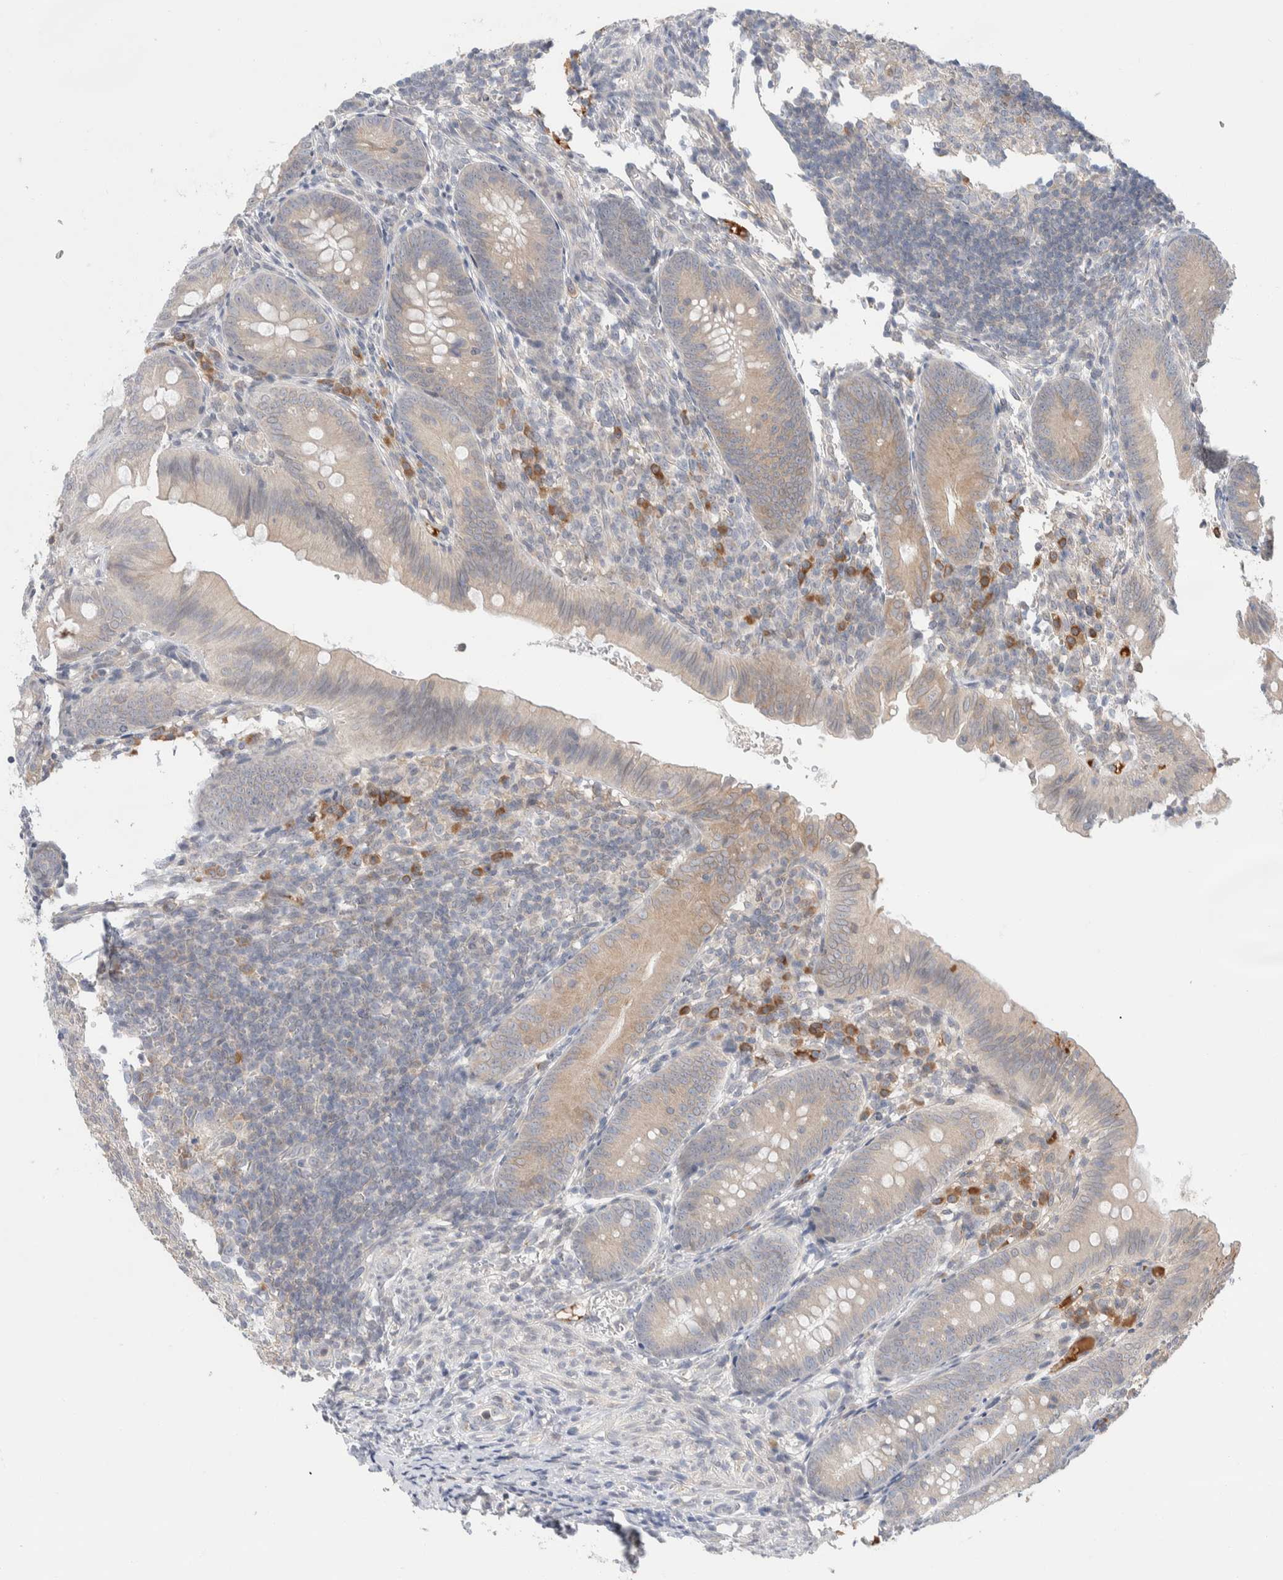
{"staining": {"intensity": "weak", "quantity": "<25%", "location": "cytoplasmic/membranous"}, "tissue": "appendix", "cell_type": "Glandular cells", "image_type": "normal", "snomed": [{"axis": "morphology", "description": "Normal tissue, NOS"}, {"axis": "topography", "description": "Appendix"}], "caption": "High magnification brightfield microscopy of unremarkable appendix stained with DAB (brown) and counterstained with hematoxylin (blue): glandular cells show no significant expression.", "gene": "RUSF1", "patient": {"sex": "male", "age": 1}}